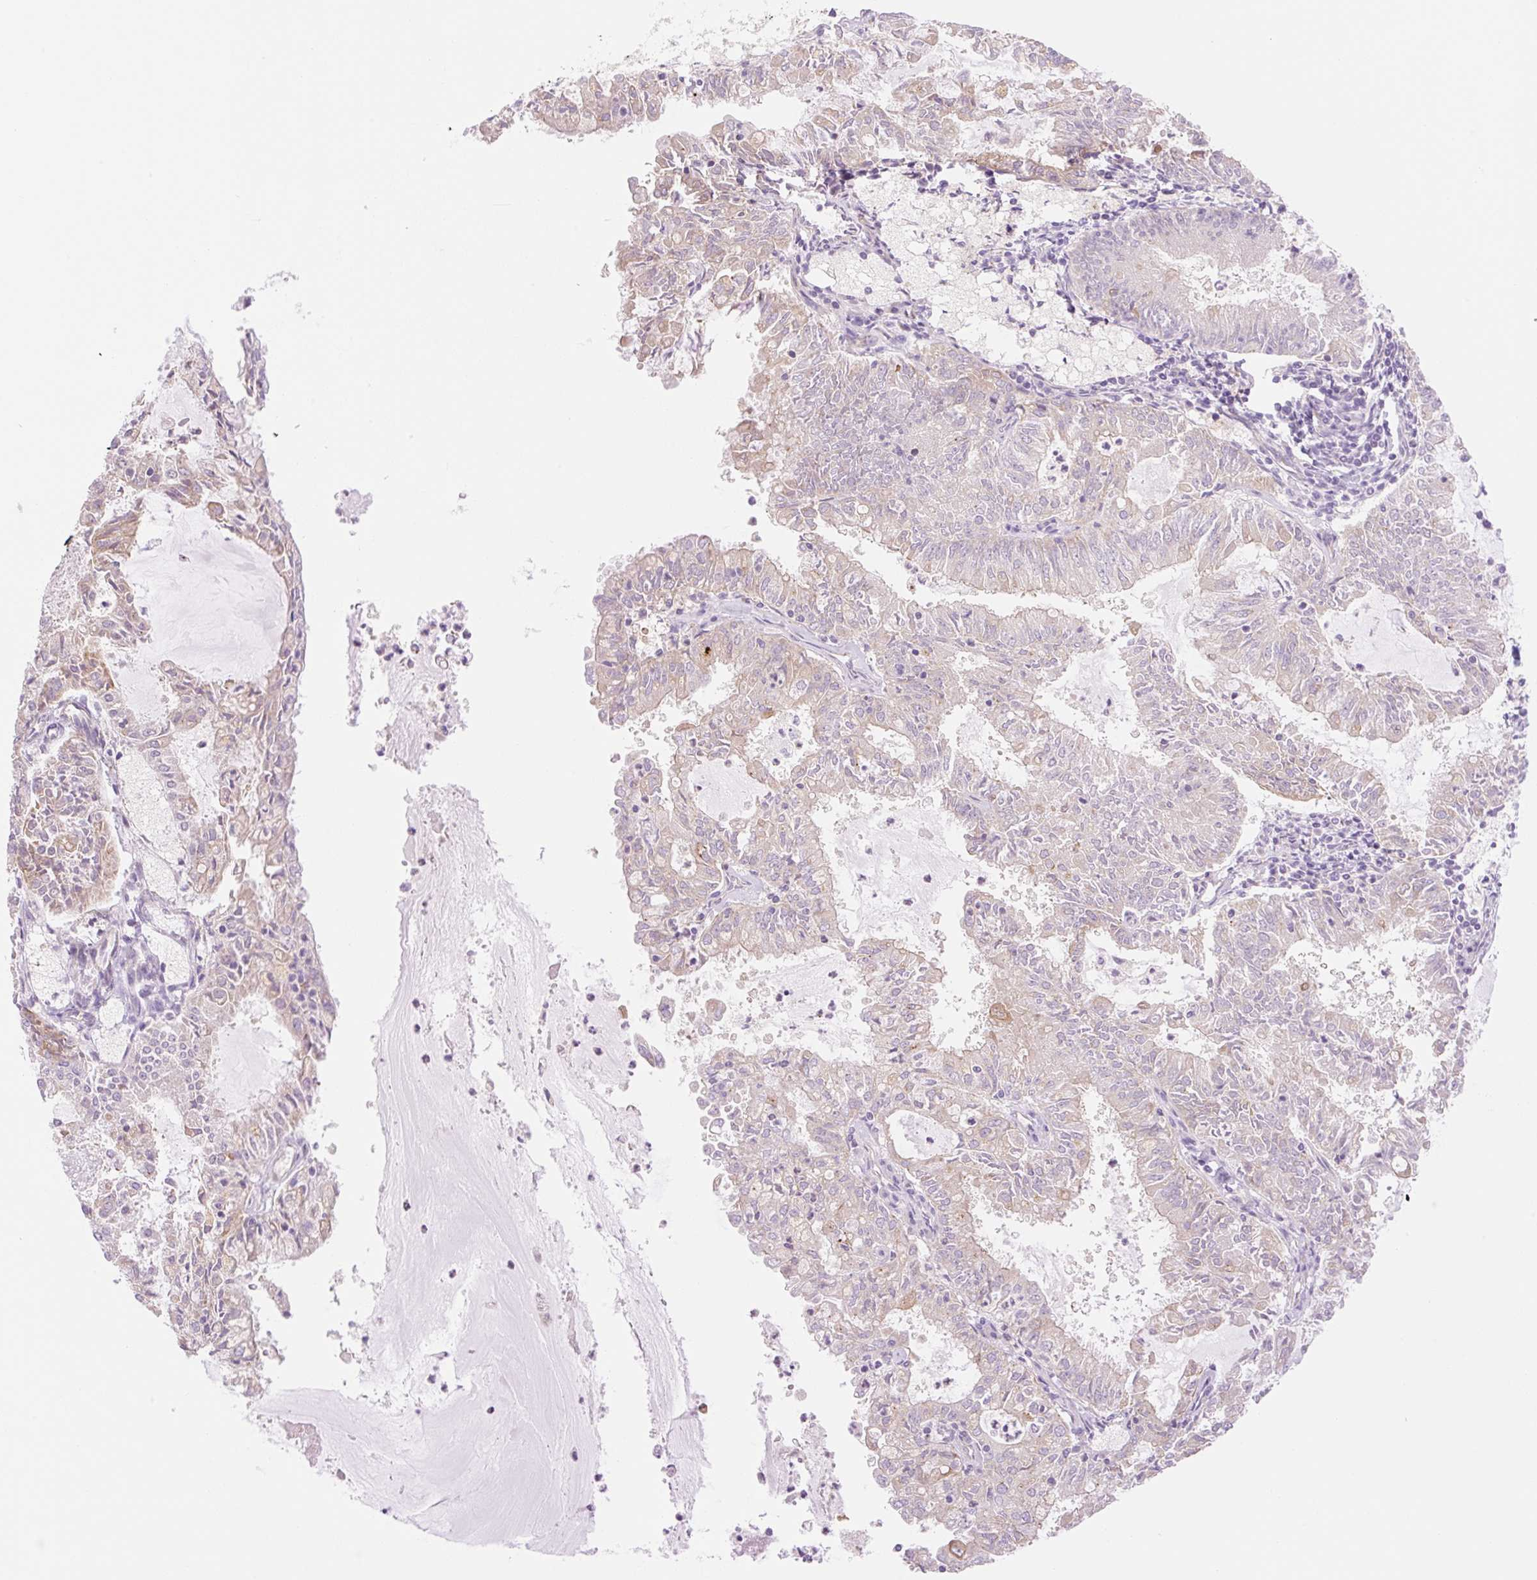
{"staining": {"intensity": "weak", "quantity": "<25%", "location": "cytoplasmic/membranous"}, "tissue": "endometrial cancer", "cell_type": "Tumor cells", "image_type": "cancer", "snomed": [{"axis": "morphology", "description": "Adenocarcinoma, NOS"}, {"axis": "topography", "description": "Endometrium"}], "caption": "IHC micrograph of endometrial cancer stained for a protein (brown), which demonstrates no positivity in tumor cells.", "gene": "NLRP5", "patient": {"sex": "female", "age": 57}}